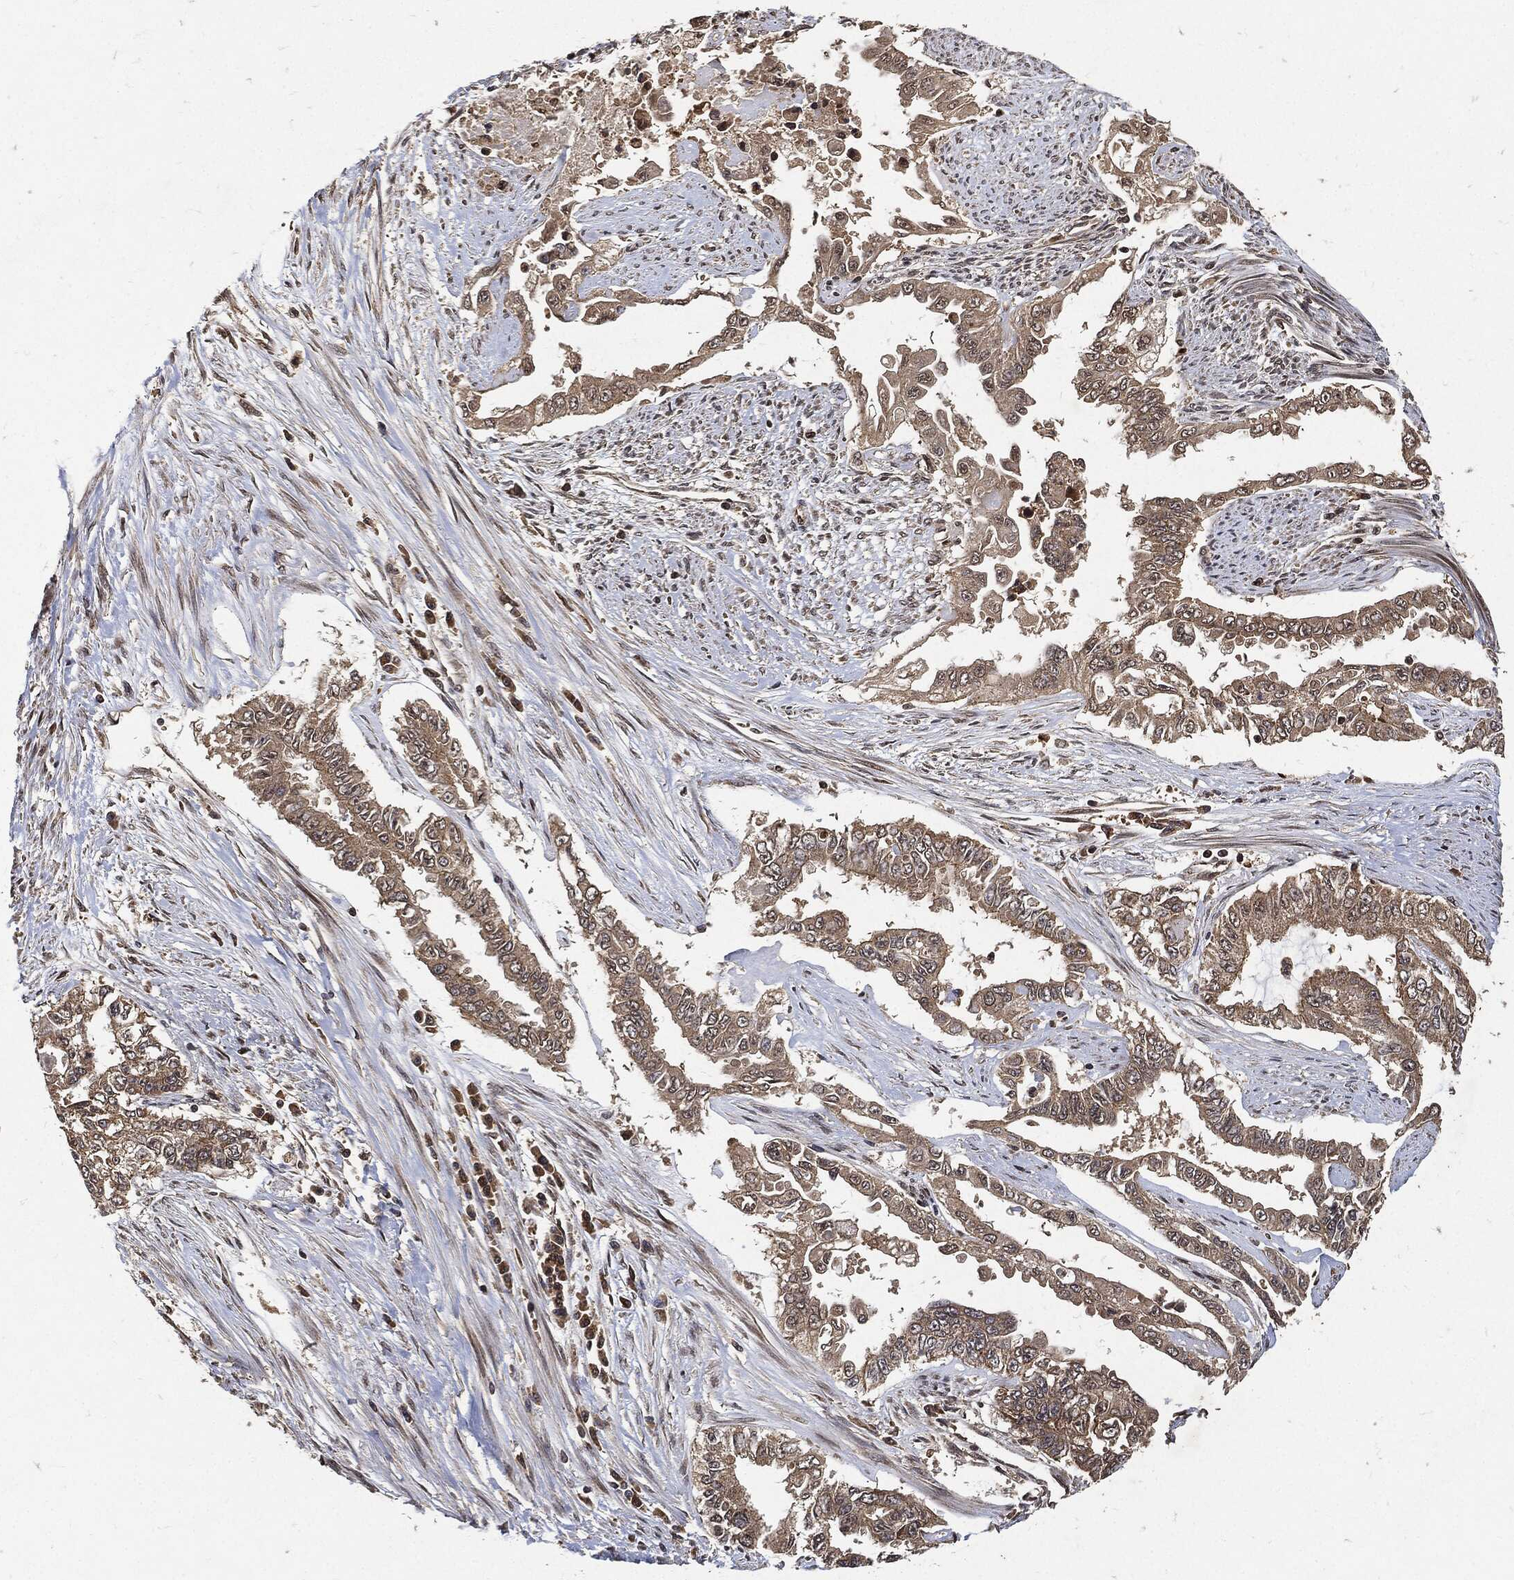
{"staining": {"intensity": "weak", "quantity": ">75%", "location": "cytoplasmic/membranous"}, "tissue": "endometrial cancer", "cell_type": "Tumor cells", "image_type": "cancer", "snomed": [{"axis": "morphology", "description": "Adenocarcinoma, NOS"}, {"axis": "topography", "description": "Uterus"}], "caption": "This image shows endometrial cancer (adenocarcinoma) stained with immunohistochemistry (IHC) to label a protein in brown. The cytoplasmic/membranous of tumor cells show weak positivity for the protein. Nuclei are counter-stained blue.", "gene": "ZNF226", "patient": {"sex": "female", "age": 59}}